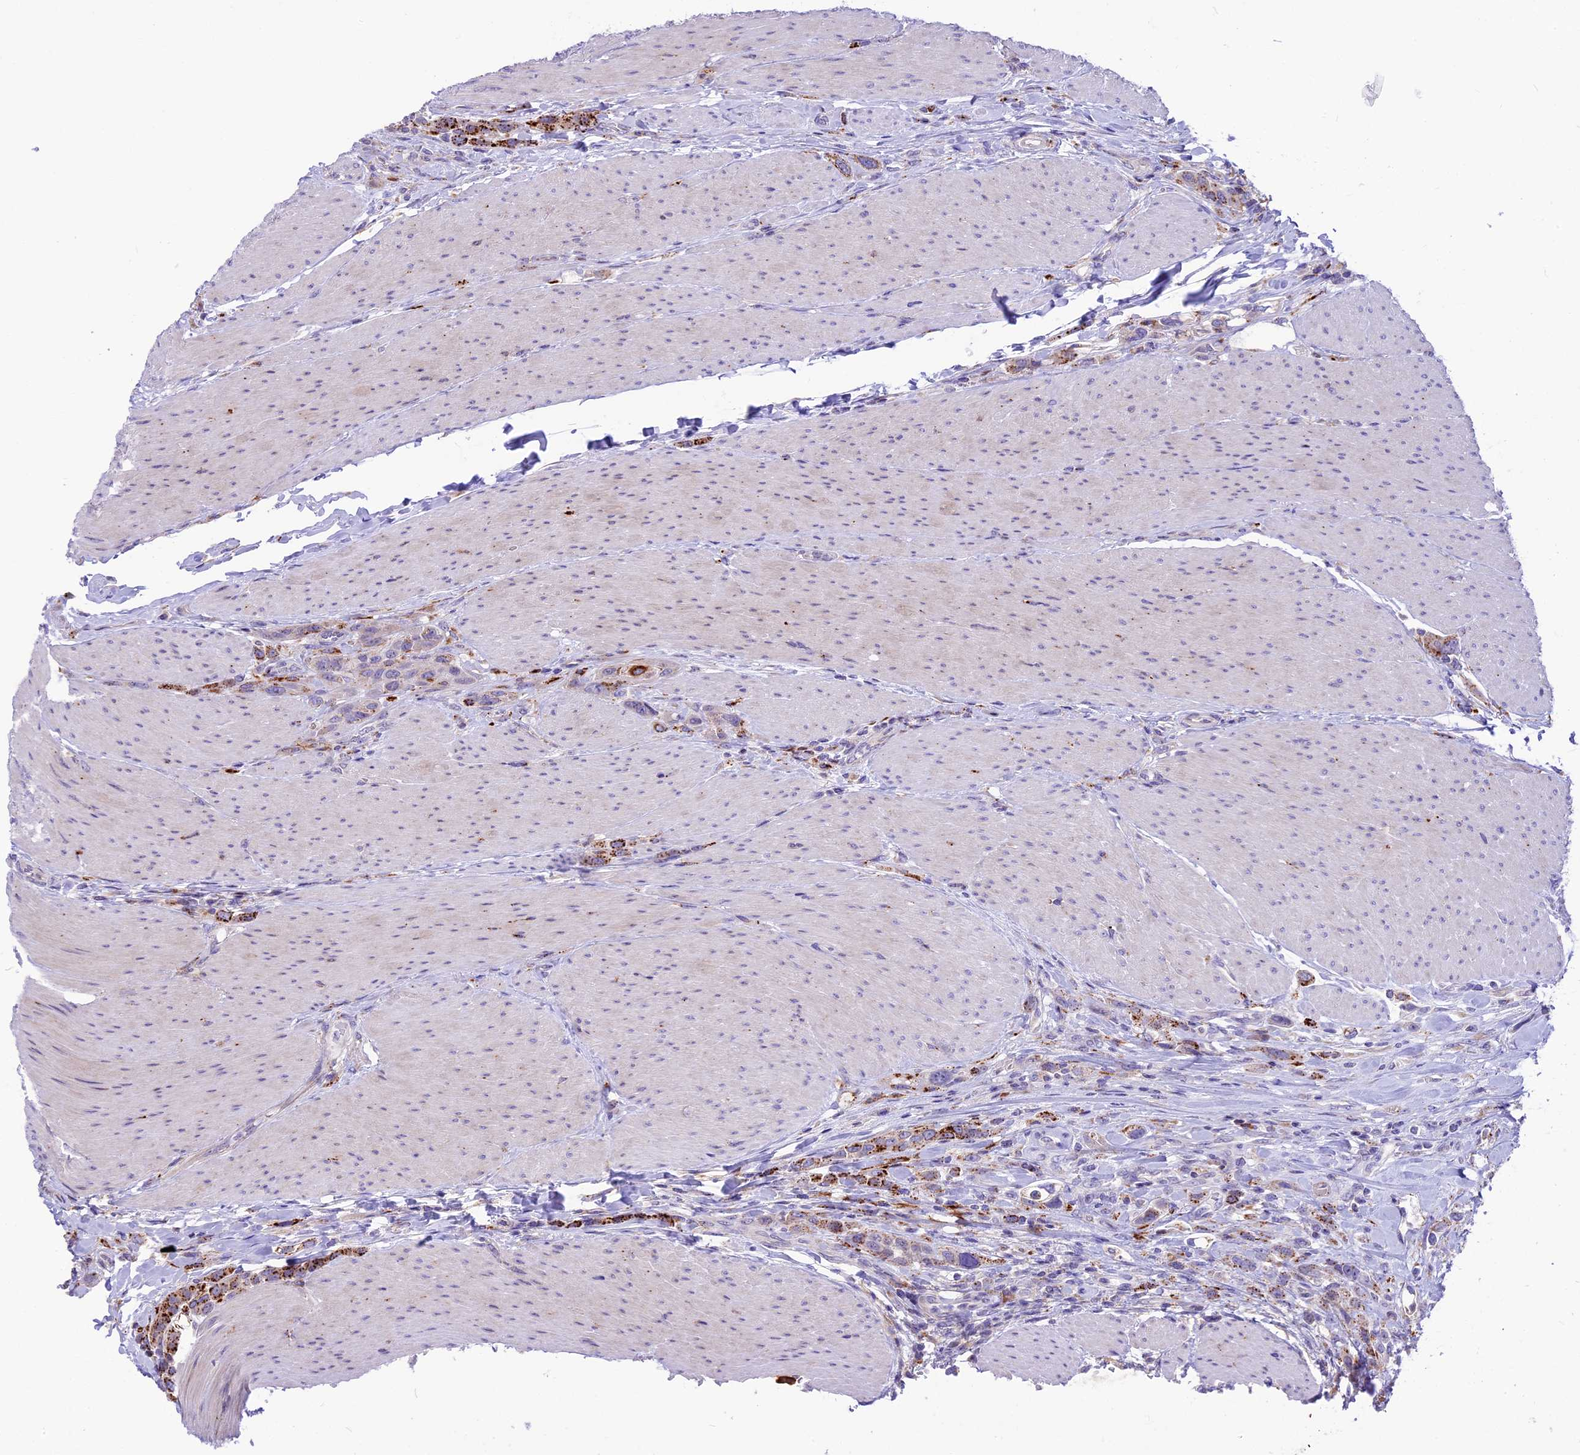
{"staining": {"intensity": "strong", "quantity": "25%-75%", "location": "cytoplasmic/membranous"}, "tissue": "urothelial cancer", "cell_type": "Tumor cells", "image_type": "cancer", "snomed": [{"axis": "morphology", "description": "Urothelial carcinoma, High grade"}, {"axis": "topography", "description": "Urinary bladder"}], "caption": "Immunohistochemical staining of human high-grade urothelial carcinoma exhibits high levels of strong cytoplasmic/membranous staining in about 25%-75% of tumor cells. The staining is performed using DAB (3,3'-diaminobenzidine) brown chromogen to label protein expression. The nuclei are counter-stained blue using hematoxylin.", "gene": "THRSP", "patient": {"sex": "male", "age": 50}}